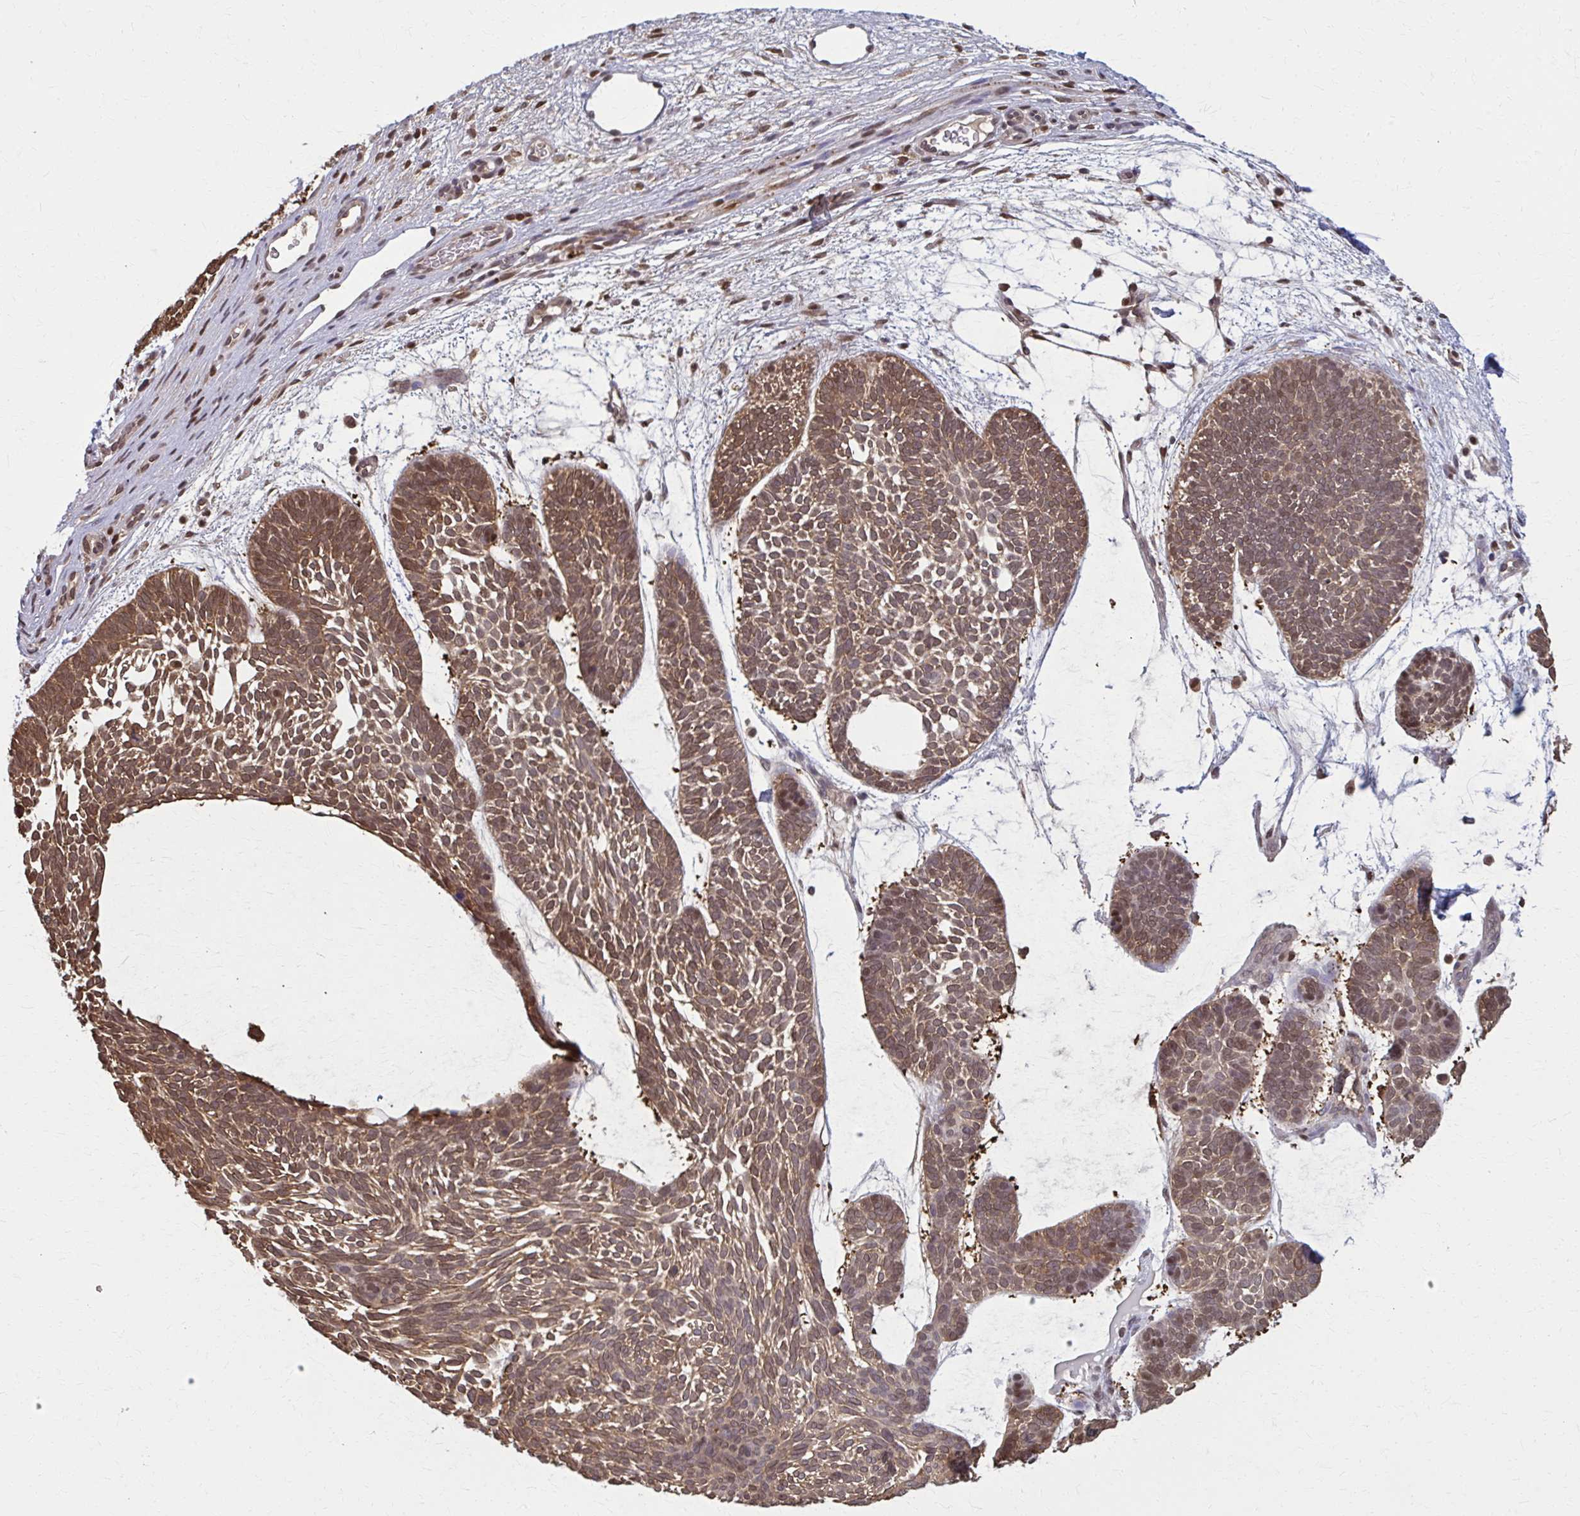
{"staining": {"intensity": "moderate", "quantity": ">75%", "location": "cytoplasmic/membranous,nuclear"}, "tissue": "skin cancer", "cell_type": "Tumor cells", "image_type": "cancer", "snomed": [{"axis": "morphology", "description": "Basal cell carcinoma"}, {"axis": "topography", "description": "Skin"}, {"axis": "topography", "description": "Skin of face"}], "caption": "Basal cell carcinoma (skin) was stained to show a protein in brown. There is medium levels of moderate cytoplasmic/membranous and nuclear expression in about >75% of tumor cells.", "gene": "MDH1", "patient": {"sex": "male", "age": 83}}